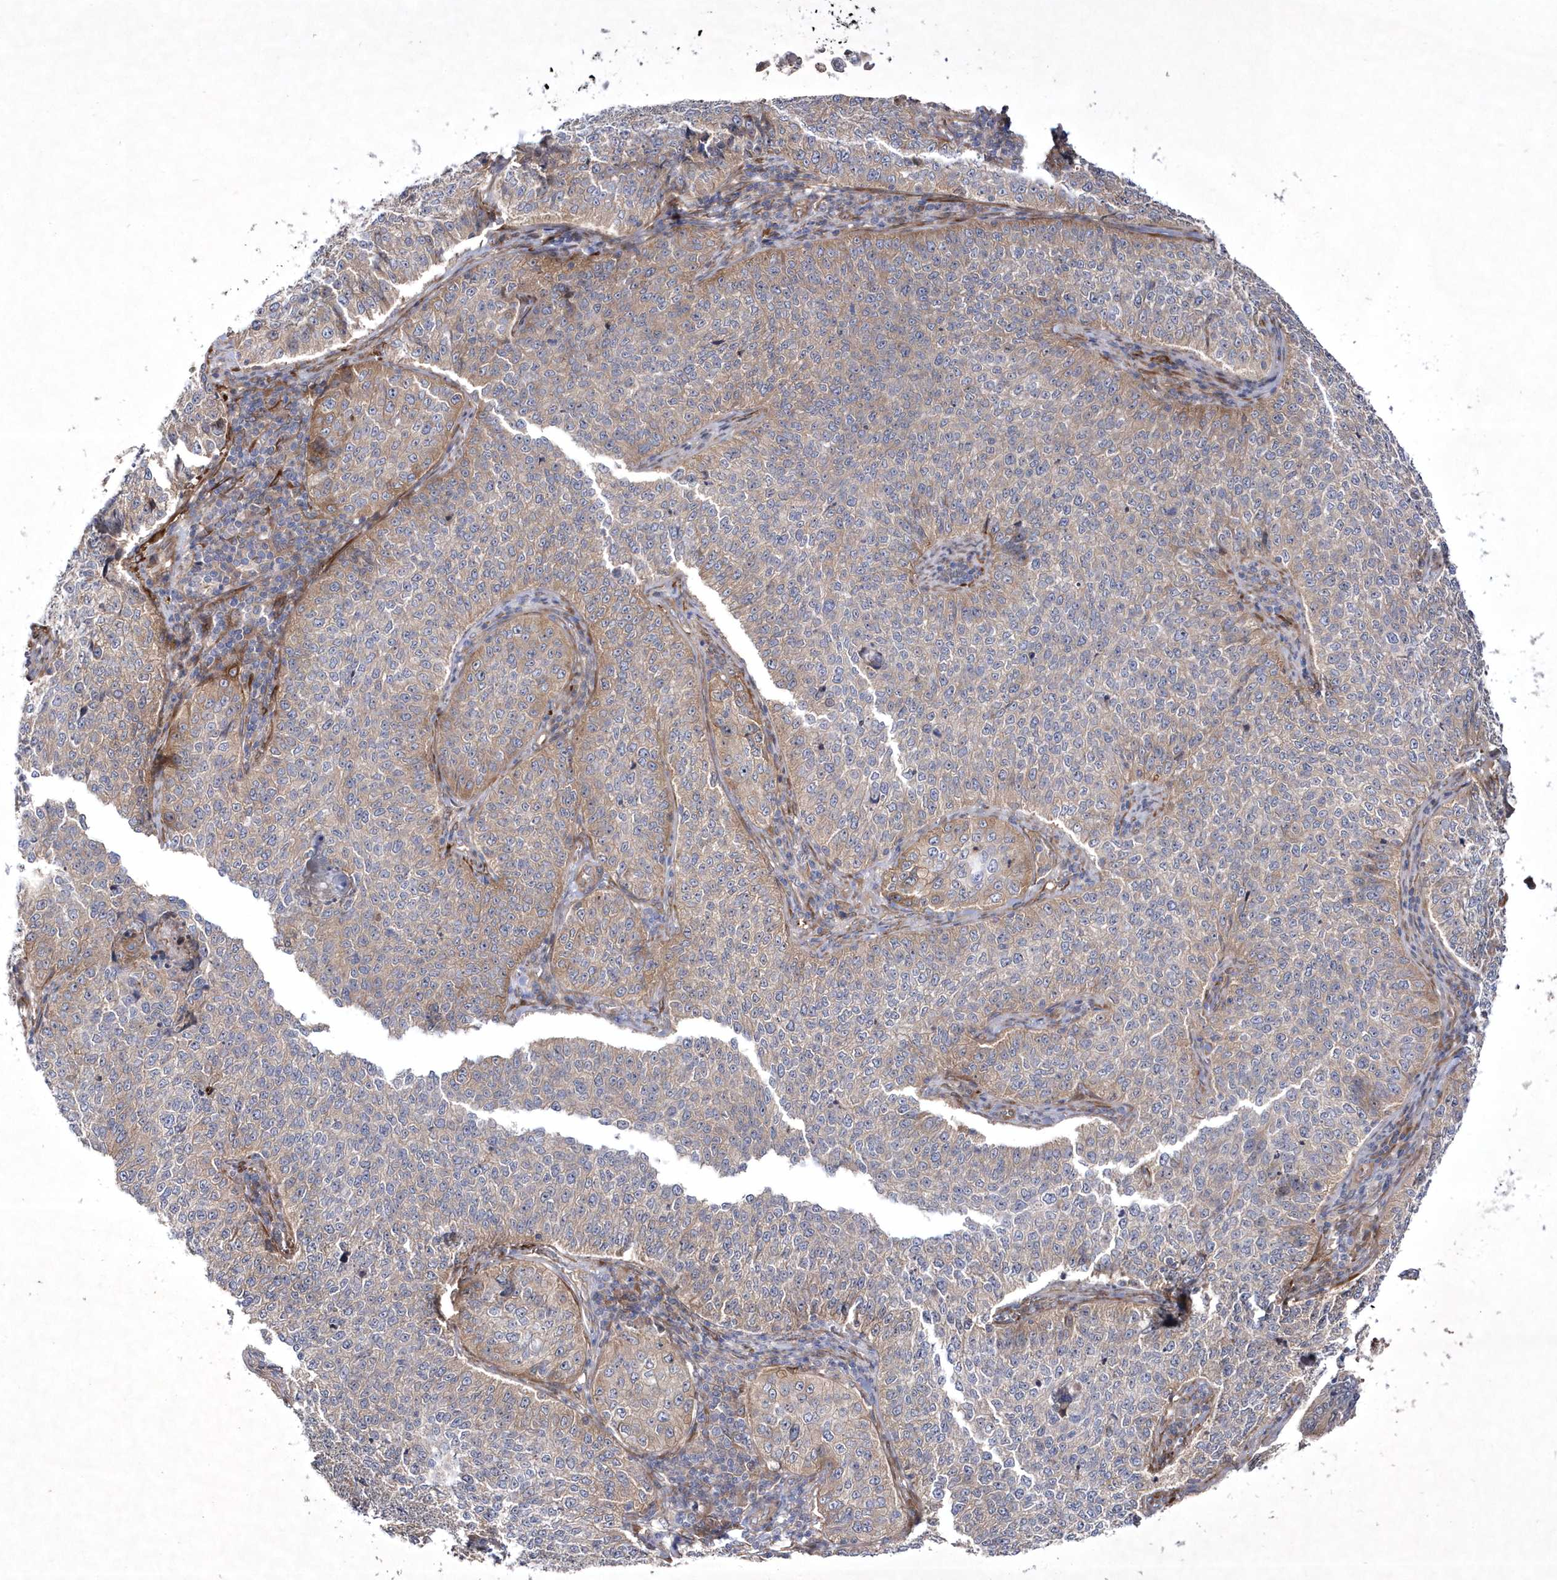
{"staining": {"intensity": "weak", "quantity": "25%-75%", "location": "cytoplasmic/membranous"}, "tissue": "cervical cancer", "cell_type": "Tumor cells", "image_type": "cancer", "snomed": [{"axis": "morphology", "description": "Squamous cell carcinoma, NOS"}, {"axis": "topography", "description": "Cervix"}], "caption": "Human squamous cell carcinoma (cervical) stained with a brown dye demonstrates weak cytoplasmic/membranous positive expression in approximately 25%-75% of tumor cells.", "gene": "DSPP", "patient": {"sex": "female", "age": 35}}